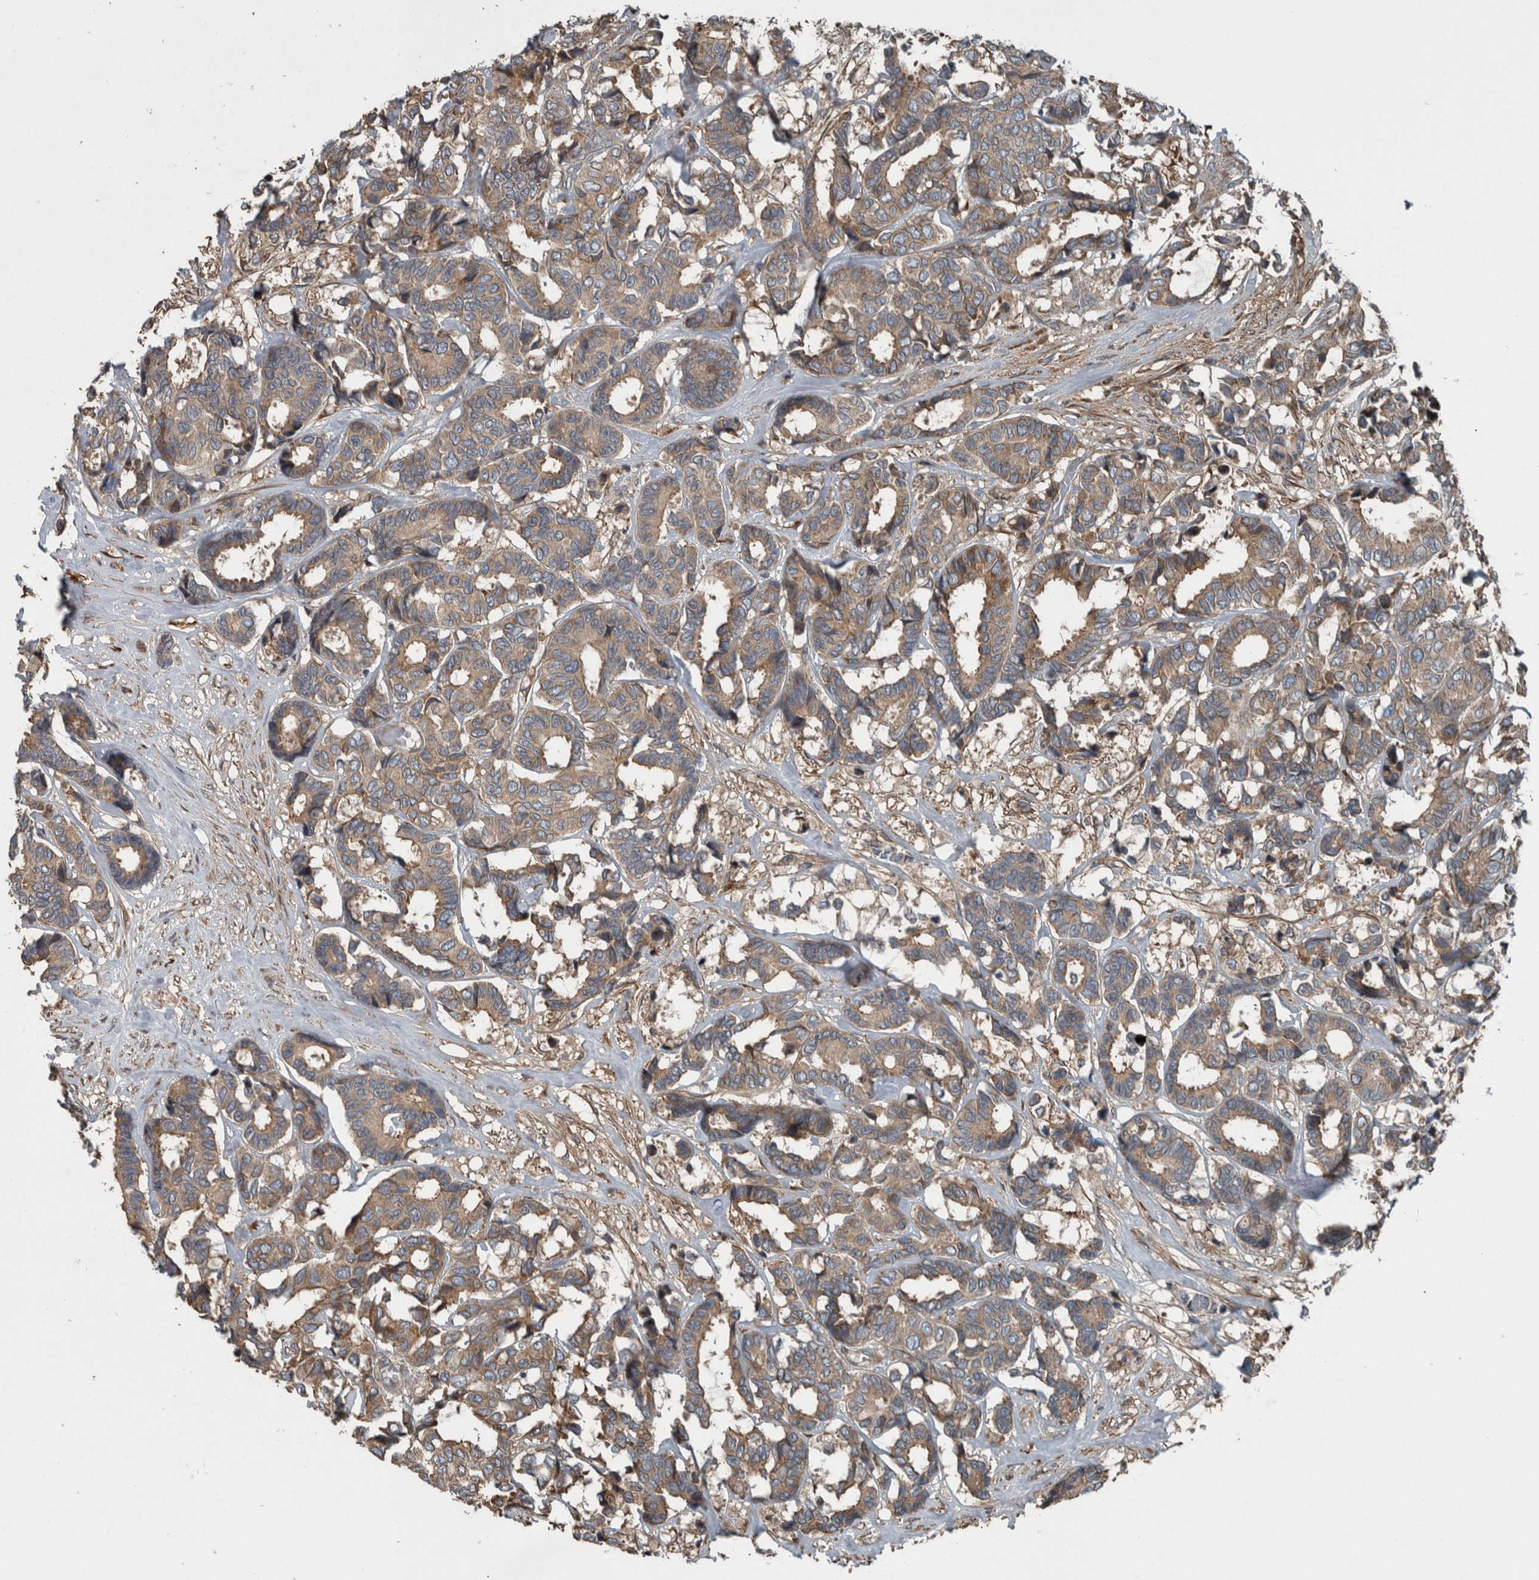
{"staining": {"intensity": "moderate", "quantity": ">75%", "location": "cytoplasmic/membranous"}, "tissue": "breast cancer", "cell_type": "Tumor cells", "image_type": "cancer", "snomed": [{"axis": "morphology", "description": "Duct carcinoma"}, {"axis": "topography", "description": "Breast"}], "caption": "This histopathology image demonstrates immunohistochemistry (IHC) staining of breast cancer (intraductal carcinoma), with medium moderate cytoplasmic/membranous staining in about >75% of tumor cells.", "gene": "EXOC8", "patient": {"sex": "female", "age": 87}}